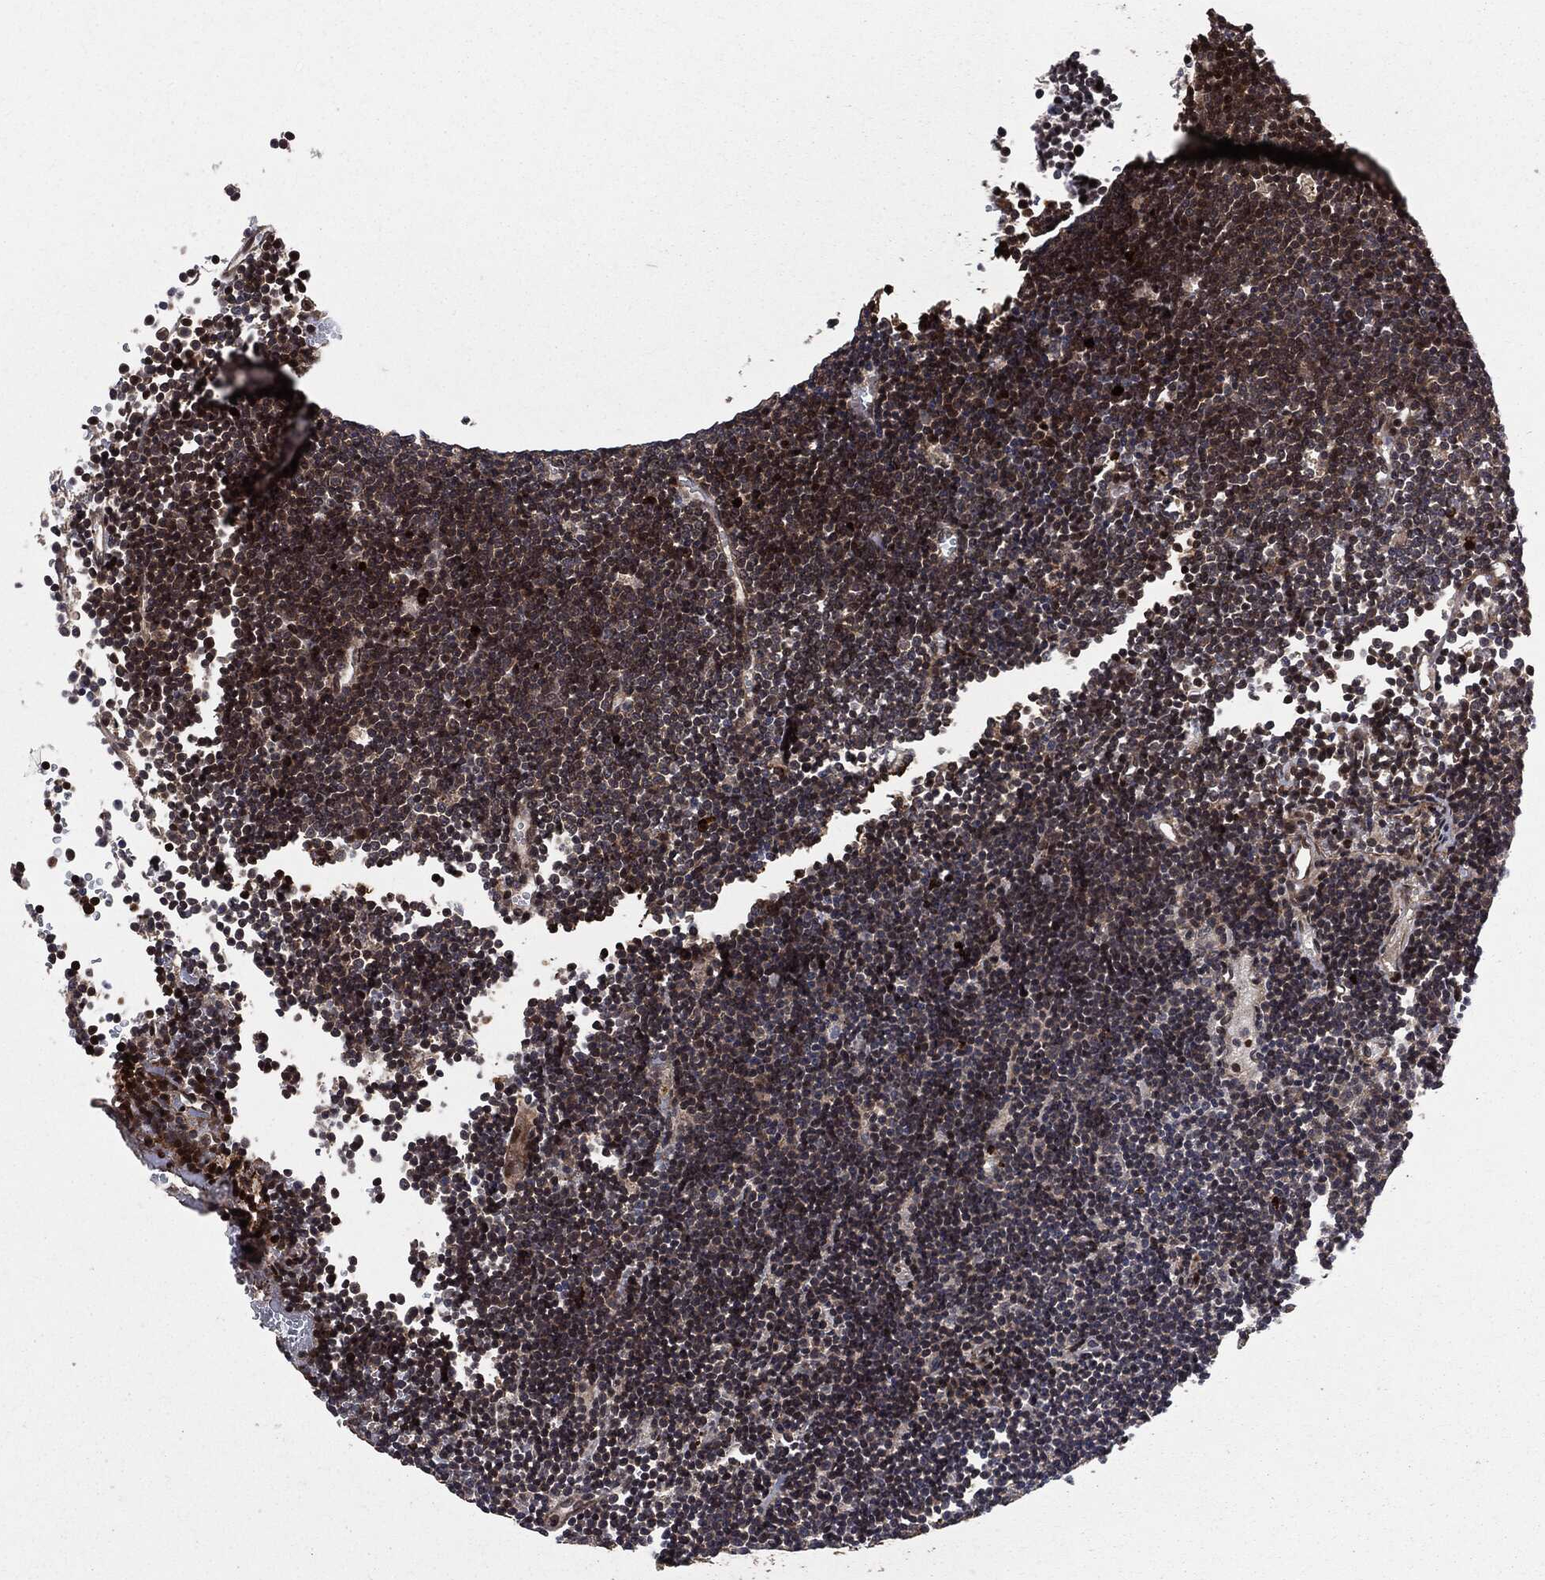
{"staining": {"intensity": "strong", "quantity": "25%-75%", "location": "cytoplasmic/membranous,nuclear"}, "tissue": "lymphoma", "cell_type": "Tumor cells", "image_type": "cancer", "snomed": [{"axis": "morphology", "description": "Malignant lymphoma, non-Hodgkin's type, Low grade"}, {"axis": "topography", "description": "Brain"}], "caption": "Malignant lymphoma, non-Hodgkin's type (low-grade) stained for a protein shows strong cytoplasmic/membranous and nuclear positivity in tumor cells.", "gene": "SMAD4", "patient": {"sex": "female", "age": 66}}